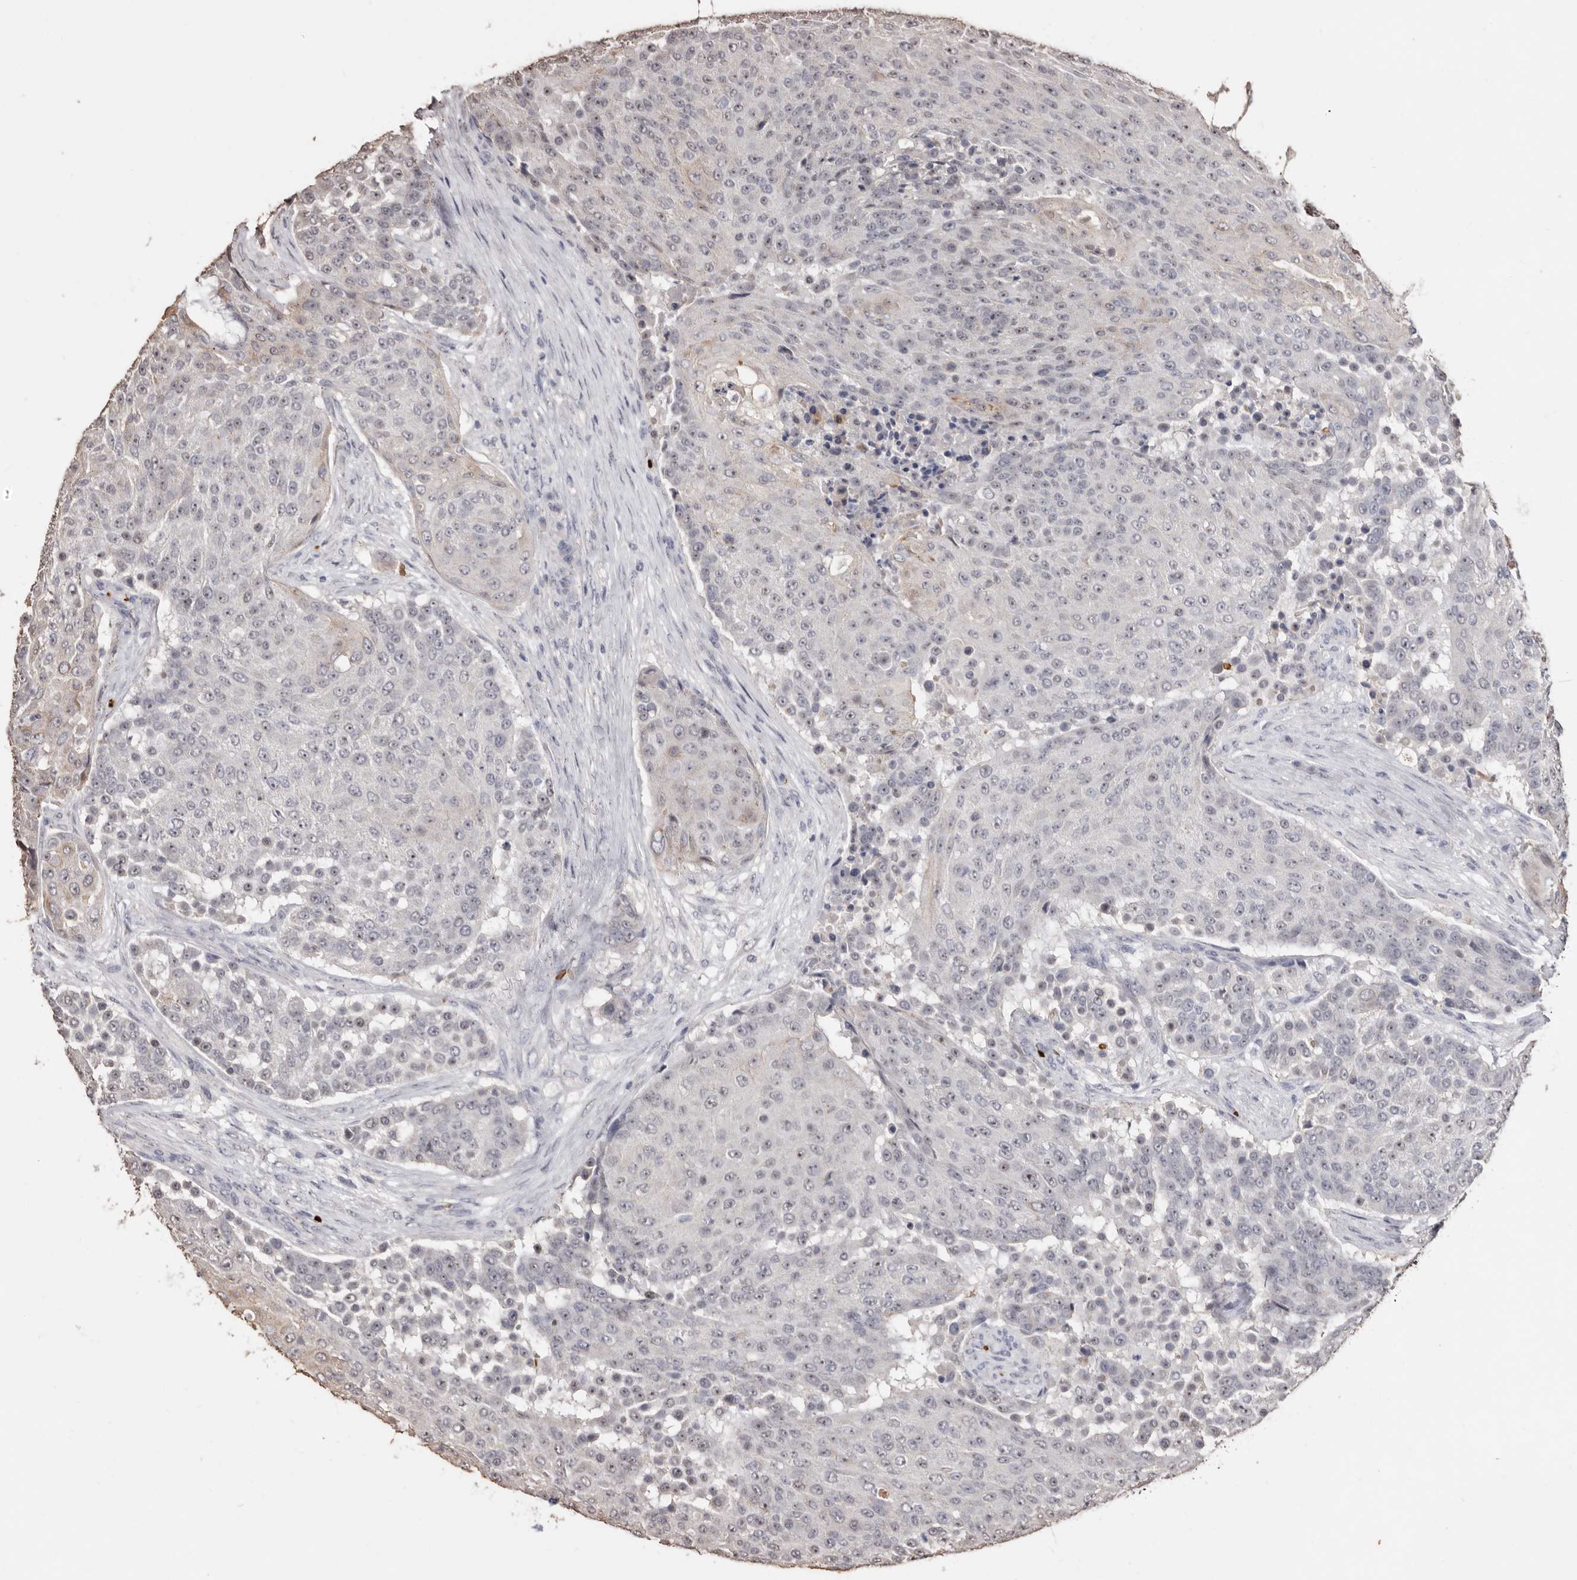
{"staining": {"intensity": "negative", "quantity": "none", "location": "none"}, "tissue": "urothelial cancer", "cell_type": "Tumor cells", "image_type": "cancer", "snomed": [{"axis": "morphology", "description": "Urothelial carcinoma, High grade"}, {"axis": "topography", "description": "Urinary bladder"}], "caption": "A photomicrograph of urothelial carcinoma (high-grade) stained for a protein reveals no brown staining in tumor cells.", "gene": "GRAMD2A", "patient": {"sex": "female", "age": 63}}